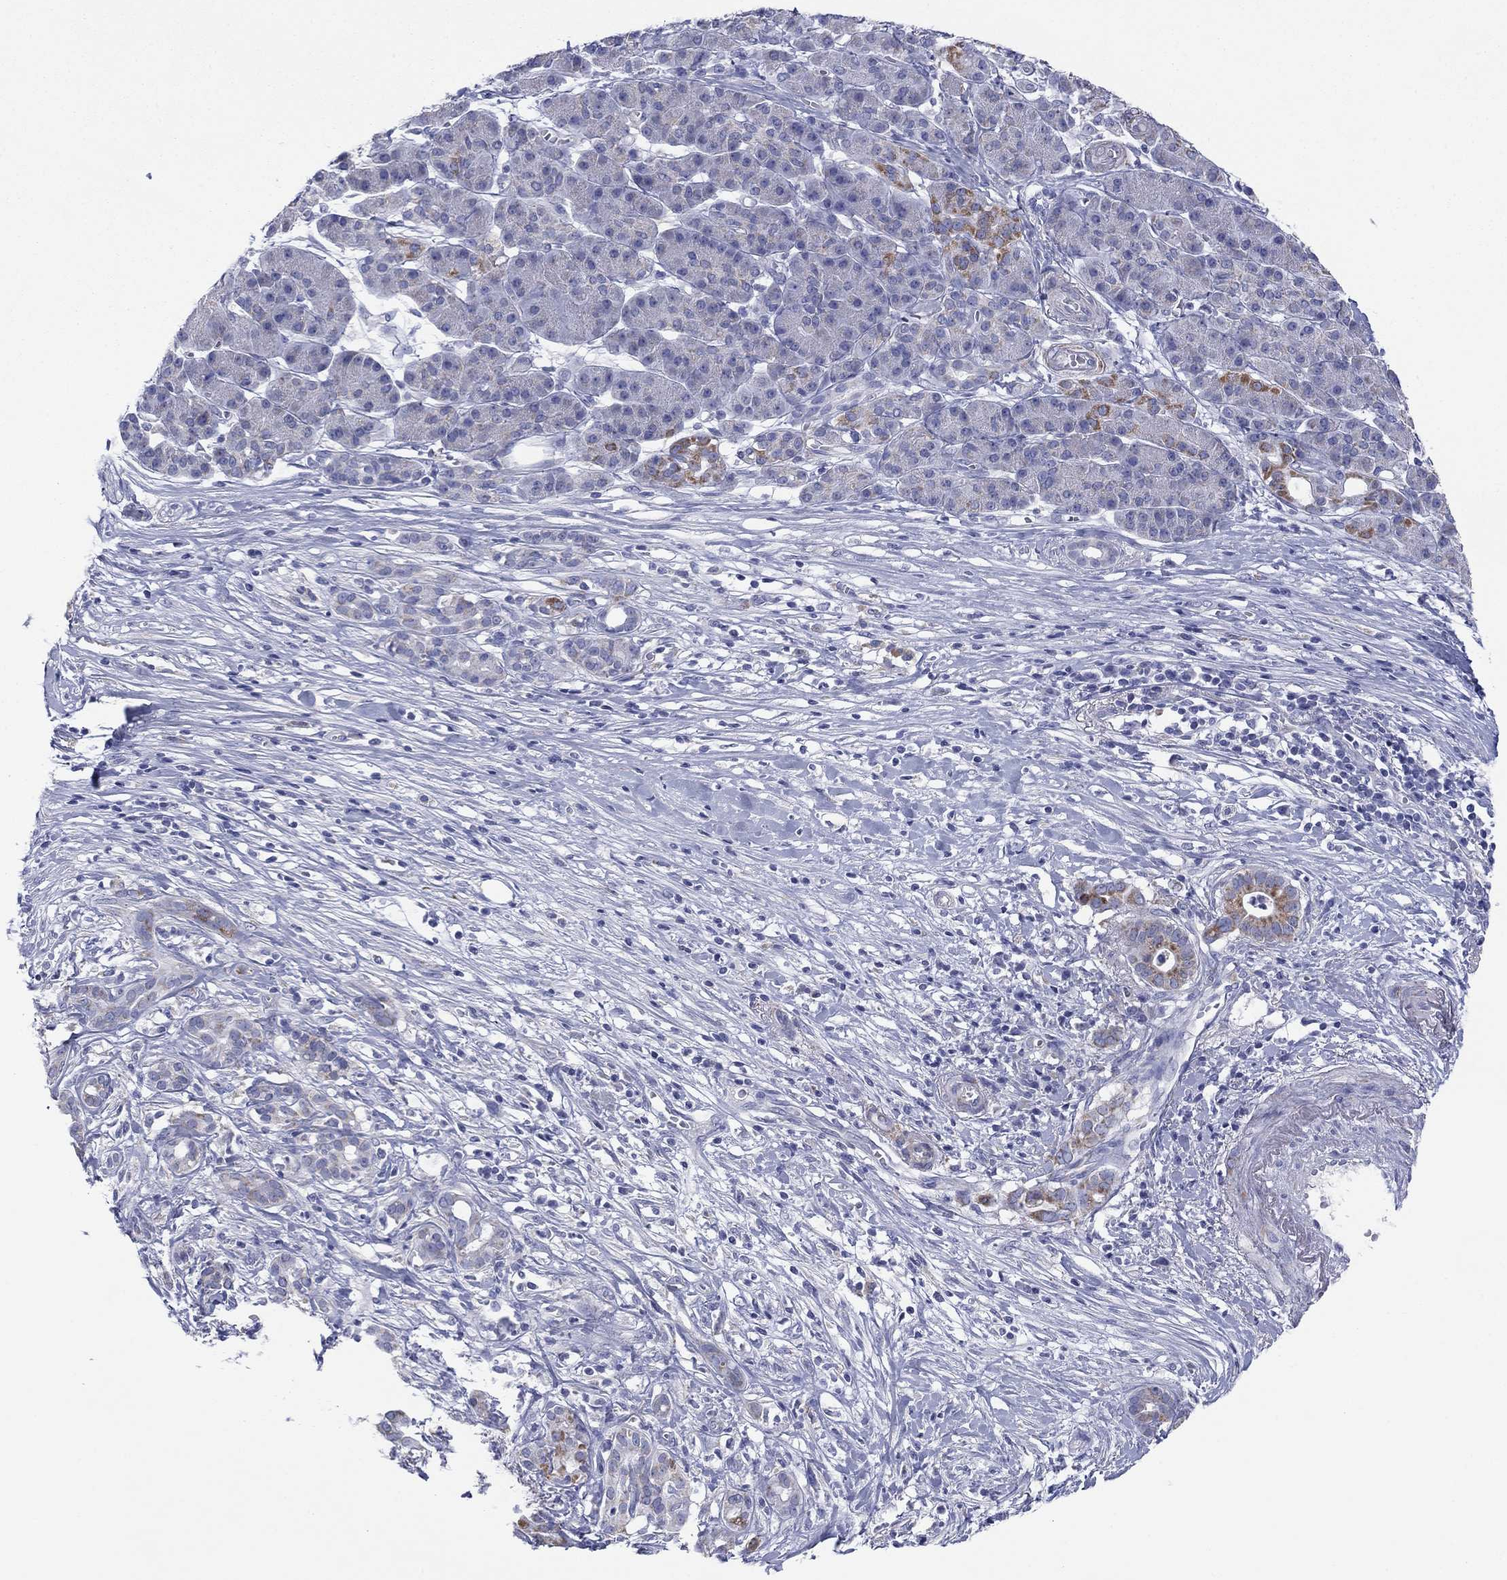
{"staining": {"intensity": "strong", "quantity": "<25%", "location": "cytoplasmic/membranous"}, "tissue": "pancreatic cancer", "cell_type": "Tumor cells", "image_type": "cancer", "snomed": [{"axis": "morphology", "description": "Adenocarcinoma, NOS"}, {"axis": "topography", "description": "Pancreas"}], "caption": "Protein analysis of pancreatic cancer tissue exhibits strong cytoplasmic/membranous staining in about <25% of tumor cells.", "gene": "MGST3", "patient": {"sex": "male", "age": 61}}